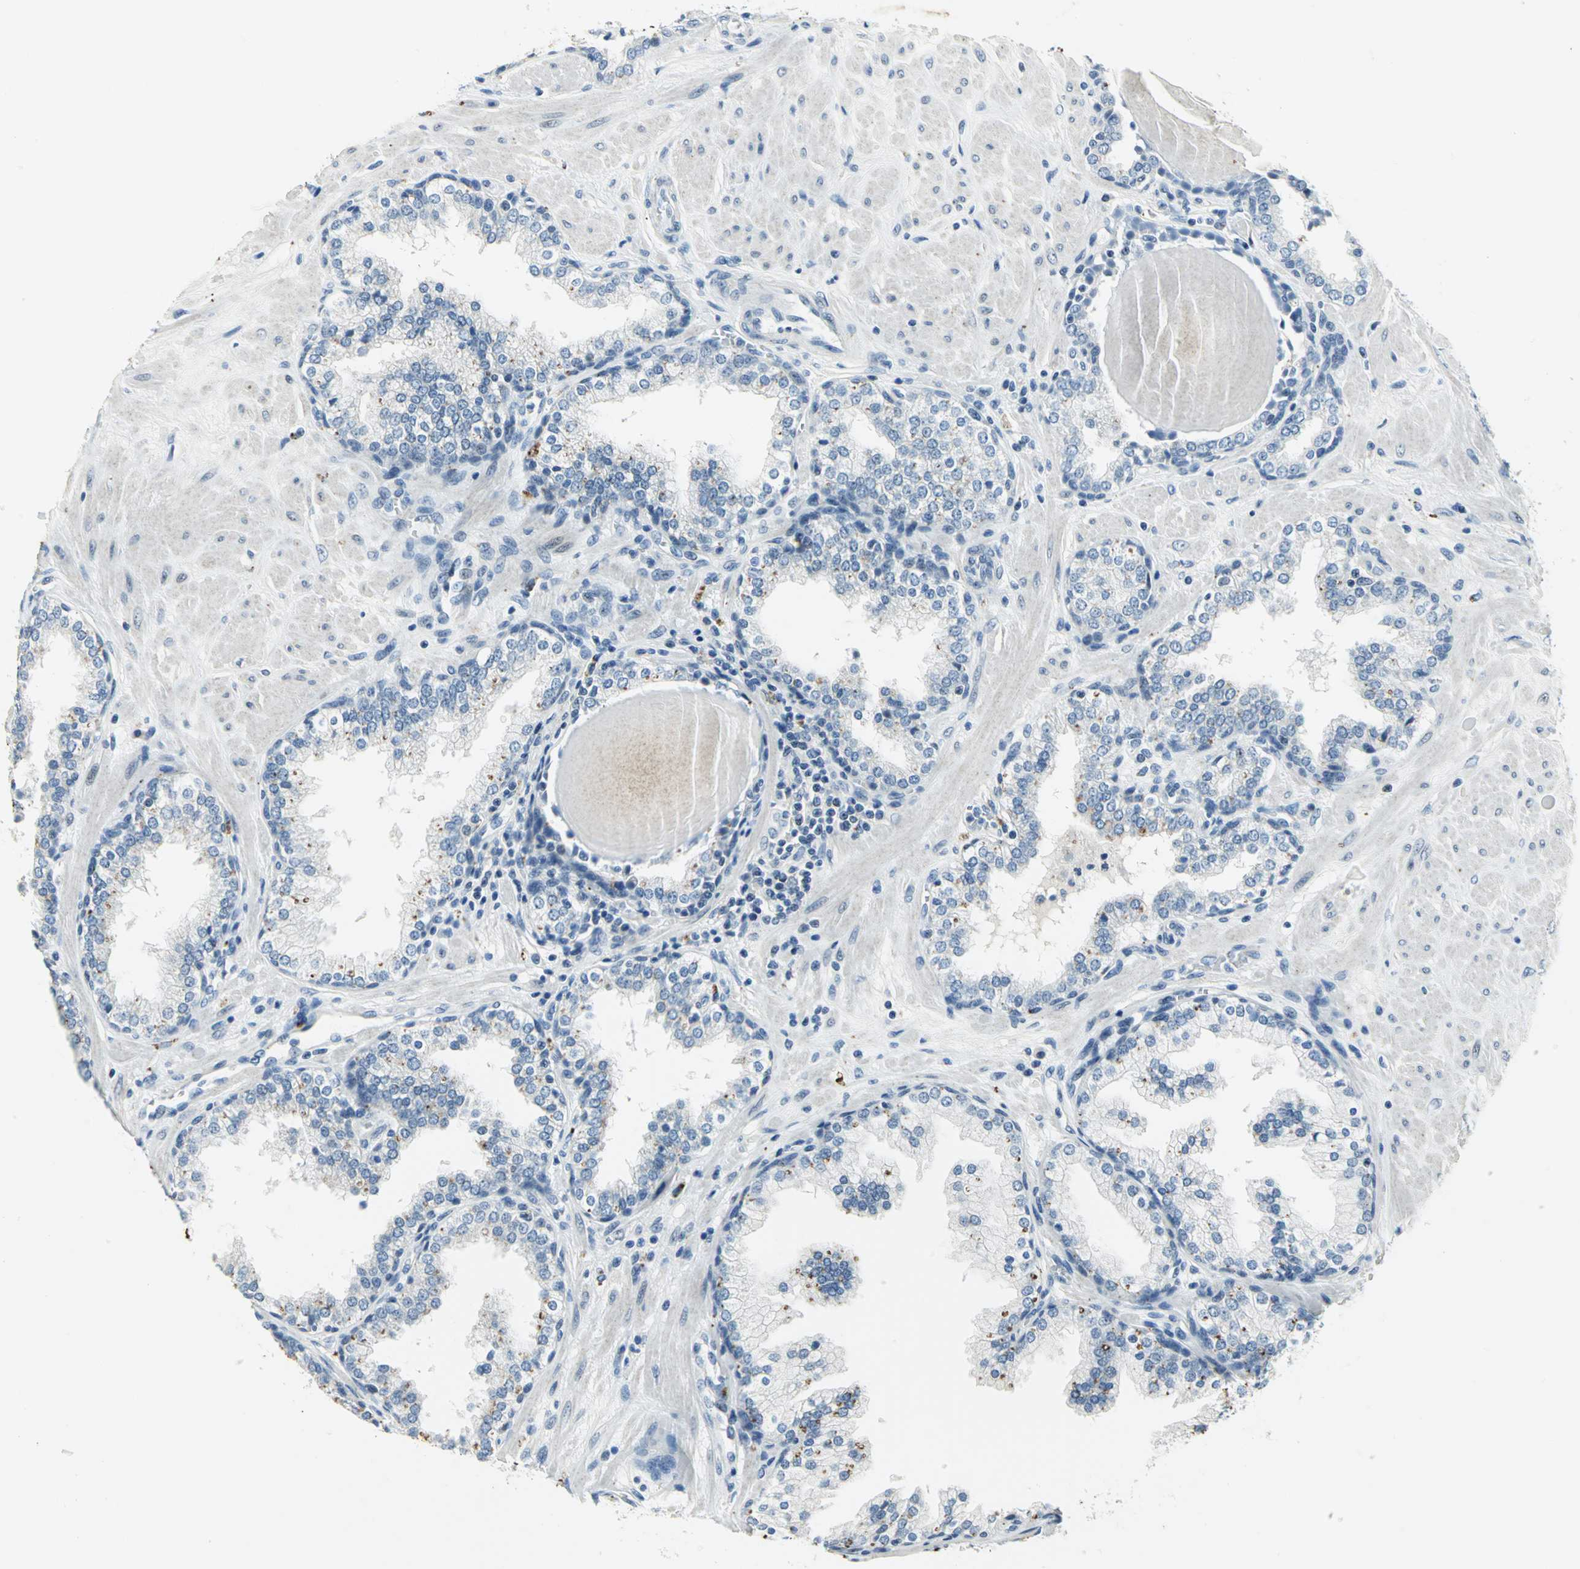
{"staining": {"intensity": "moderate", "quantity": "<25%", "location": "cytoplasmic/membranous,nuclear"}, "tissue": "prostate", "cell_type": "Glandular cells", "image_type": "normal", "snomed": [{"axis": "morphology", "description": "Normal tissue, NOS"}, {"axis": "topography", "description": "Prostate"}], "caption": "Glandular cells show low levels of moderate cytoplasmic/membranous,nuclear positivity in about <25% of cells in benign prostate. (IHC, brightfield microscopy, high magnification).", "gene": "RAD17", "patient": {"sex": "male", "age": 51}}